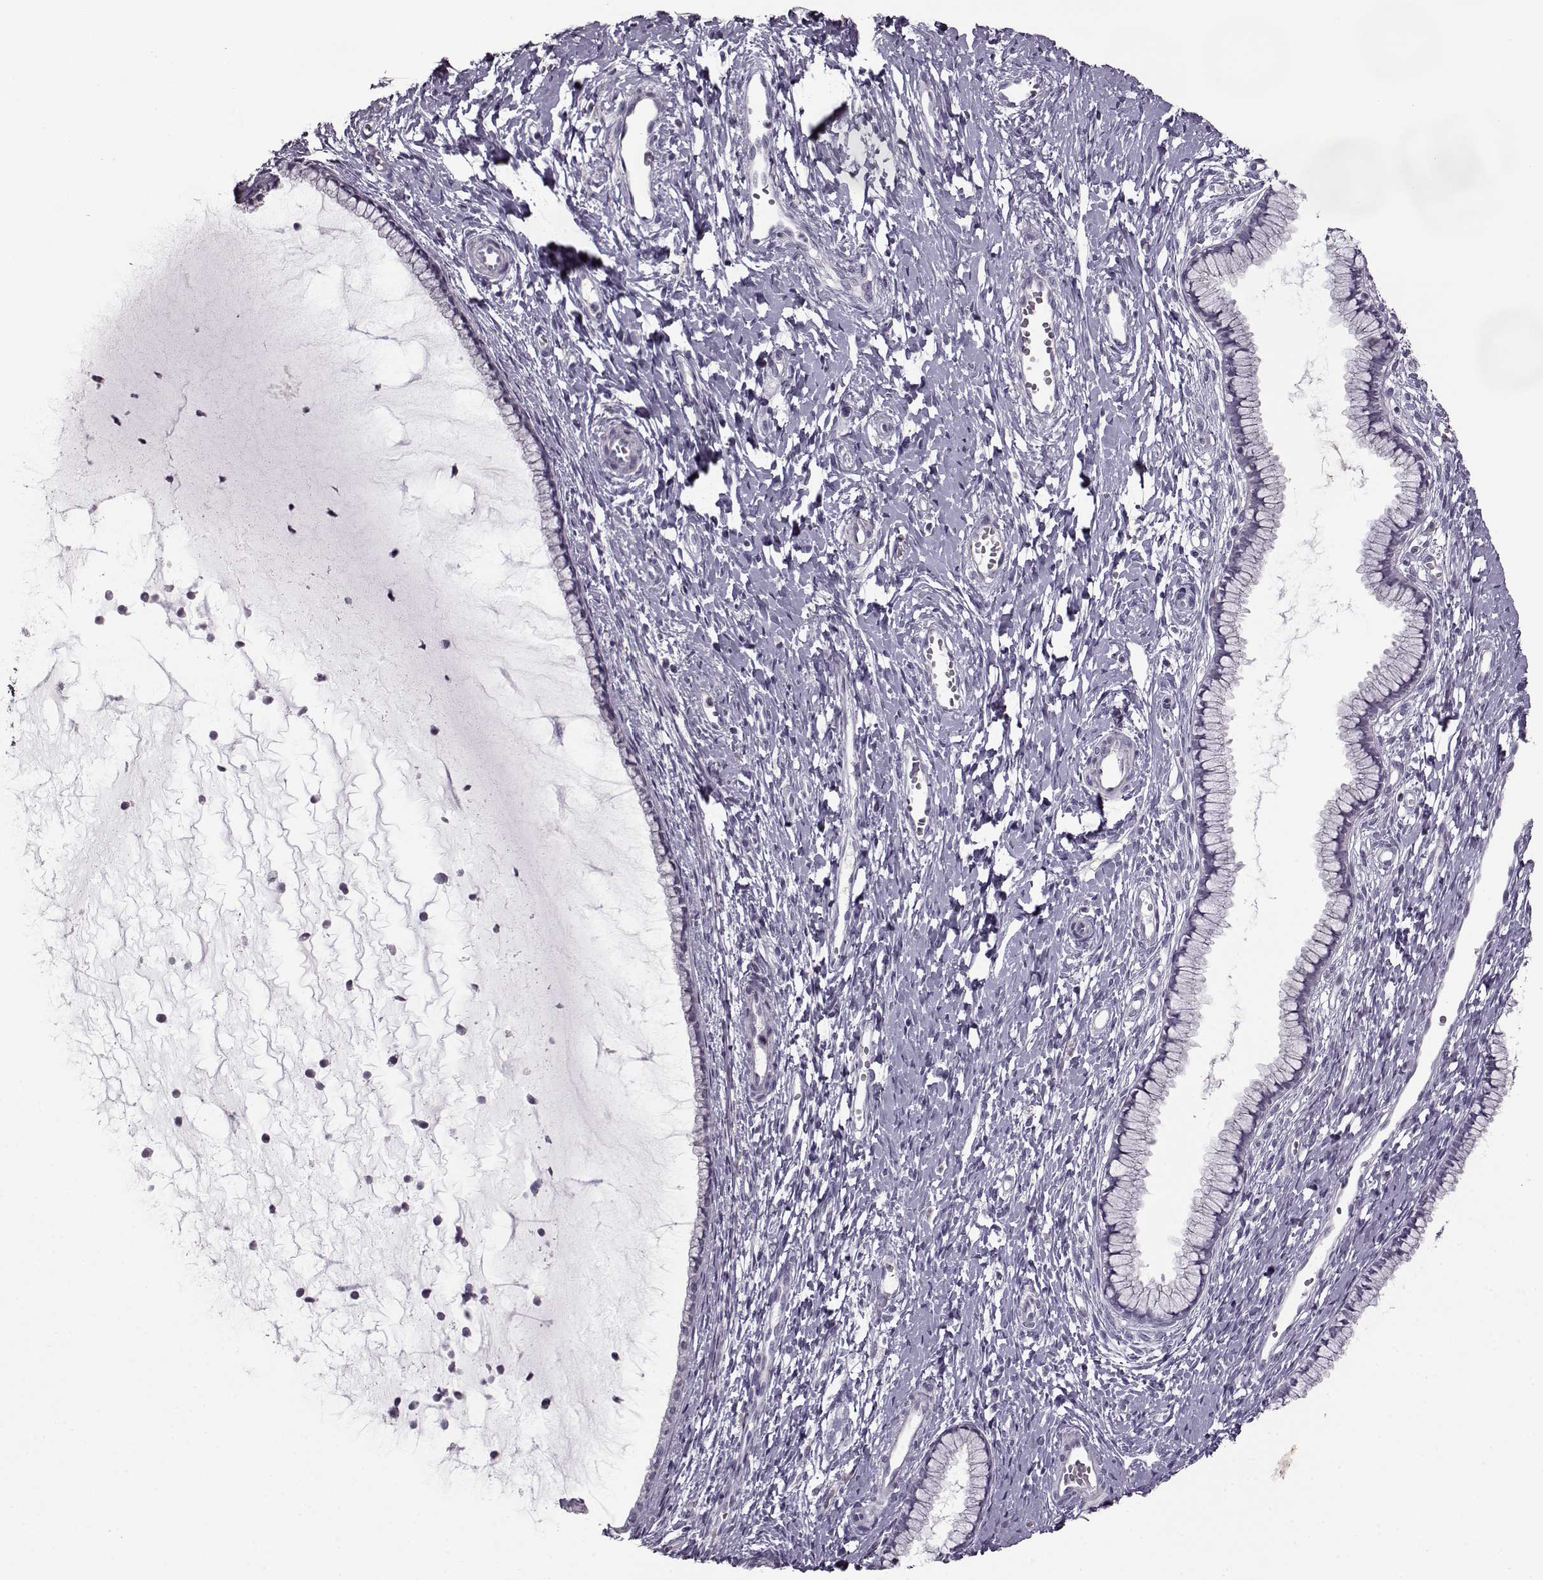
{"staining": {"intensity": "negative", "quantity": "none", "location": "none"}, "tissue": "cervix", "cell_type": "Glandular cells", "image_type": "normal", "snomed": [{"axis": "morphology", "description": "Normal tissue, NOS"}, {"axis": "topography", "description": "Cervix"}], "caption": "Cervix stained for a protein using IHC reveals no expression glandular cells.", "gene": "FSHB", "patient": {"sex": "female", "age": 40}}